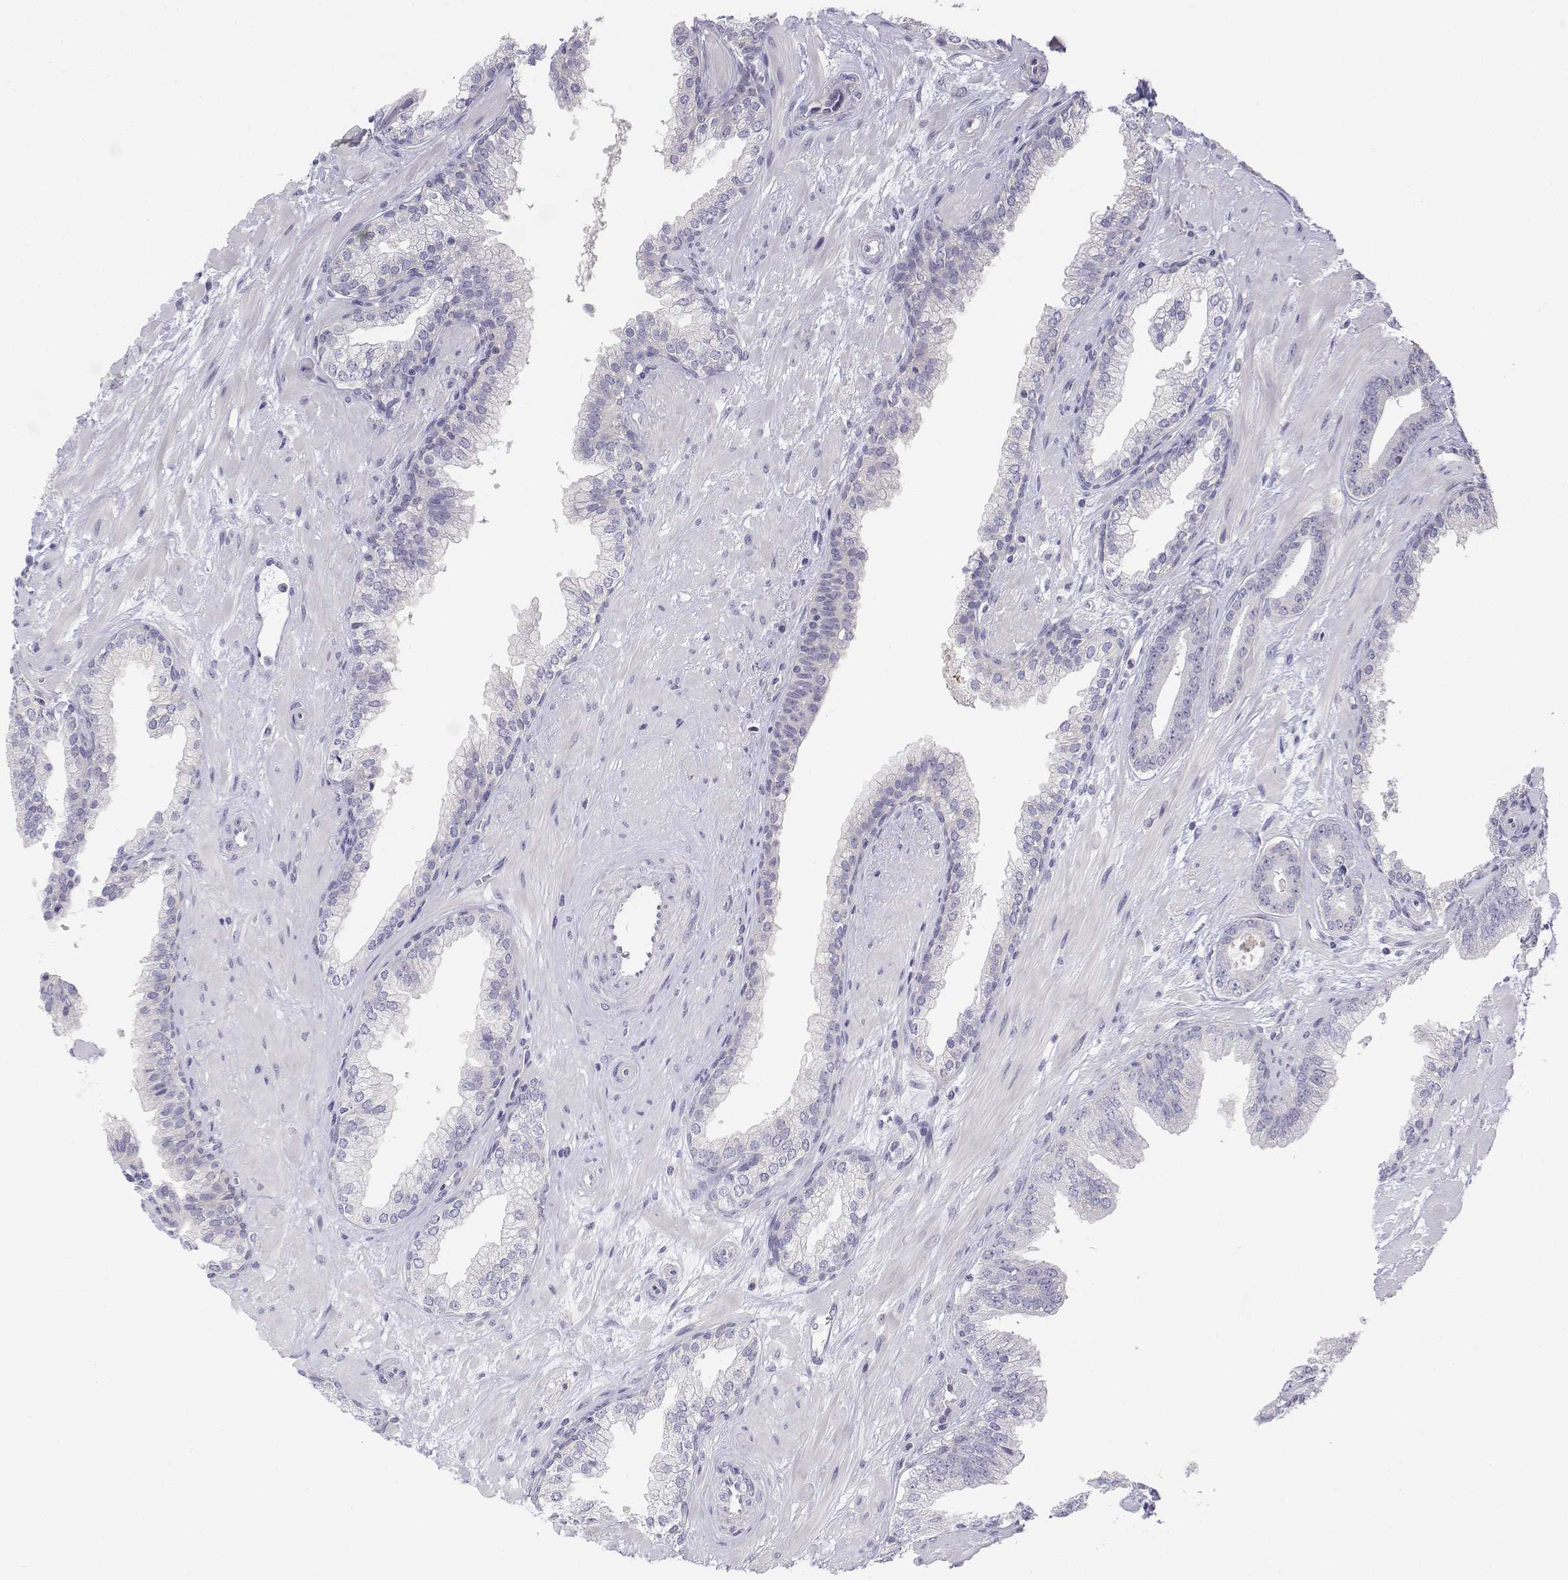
{"staining": {"intensity": "negative", "quantity": "none", "location": "none"}, "tissue": "prostate cancer", "cell_type": "Tumor cells", "image_type": "cancer", "snomed": [{"axis": "morphology", "description": "Adenocarcinoma, Low grade"}, {"axis": "topography", "description": "Prostate"}], "caption": "Tumor cells are negative for protein expression in human low-grade adenocarcinoma (prostate).", "gene": "LGSN", "patient": {"sex": "male", "age": 61}}